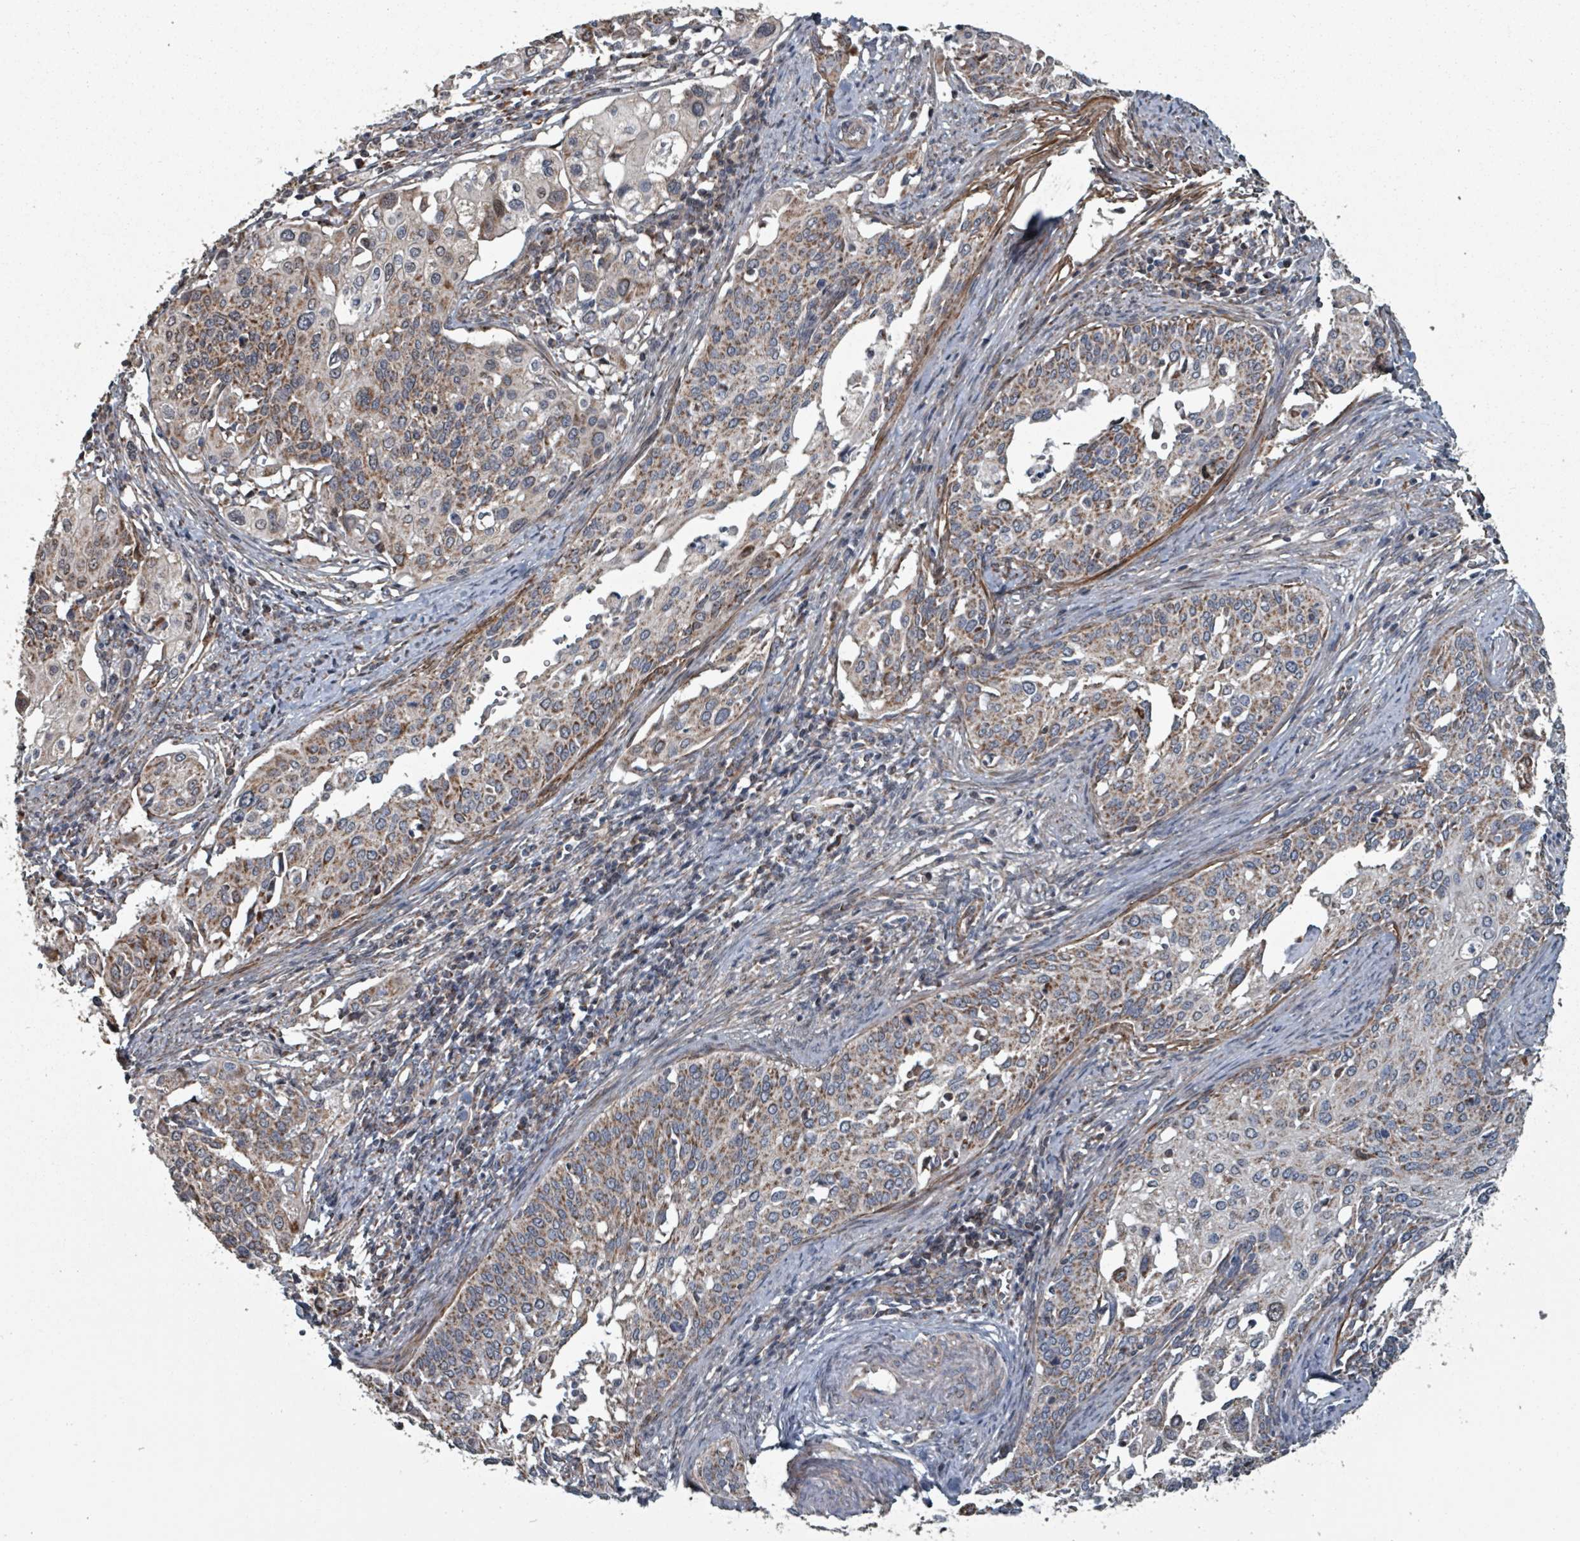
{"staining": {"intensity": "moderate", "quantity": ">75%", "location": "cytoplasmic/membranous"}, "tissue": "cervical cancer", "cell_type": "Tumor cells", "image_type": "cancer", "snomed": [{"axis": "morphology", "description": "Squamous cell carcinoma, NOS"}, {"axis": "topography", "description": "Cervix"}], "caption": "A photomicrograph showing moderate cytoplasmic/membranous expression in about >75% of tumor cells in cervical cancer (squamous cell carcinoma), as visualized by brown immunohistochemical staining.", "gene": "MRPL4", "patient": {"sex": "female", "age": 44}}